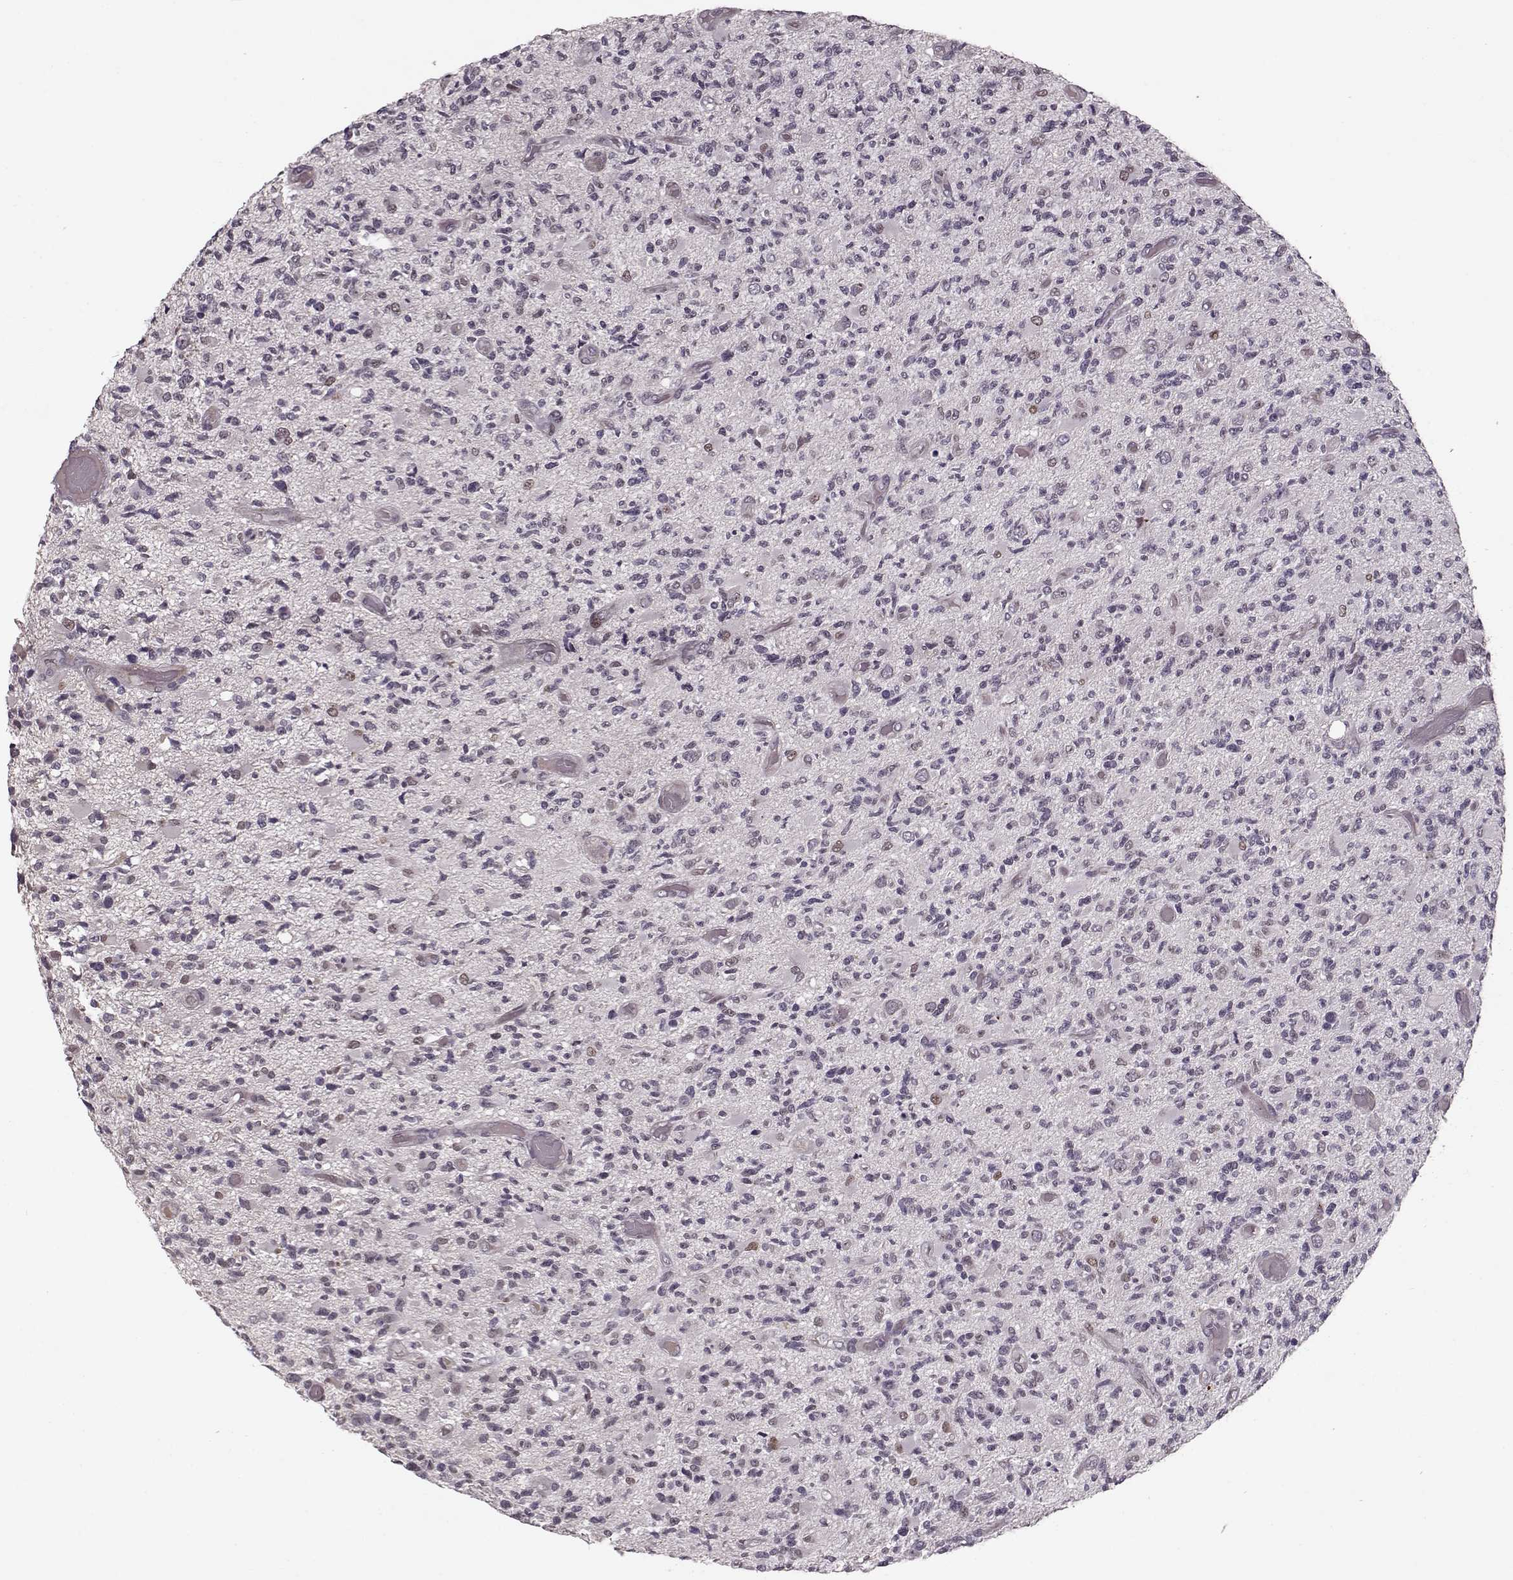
{"staining": {"intensity": "negative", "quantity": "none", "location": "none"}, "tissue": "glioma", "cell_type": "Tumor cells", "image_type": "cancer", "snomed": [{"axis": "morphology", "description": "Glioma, malignant, High grade"}, {"axis": "topography", "description": "Brain"}], "caption": "This photomicrograph is of malignant glioma (high-grade) stained with immunohistochemistry (IHC) to label a protein in brown with the nuclei are counter-stained blue. There is no staining in tumor cells.", "gene": "DNAI3", "patient": {"sex": "female", "age": 63}}